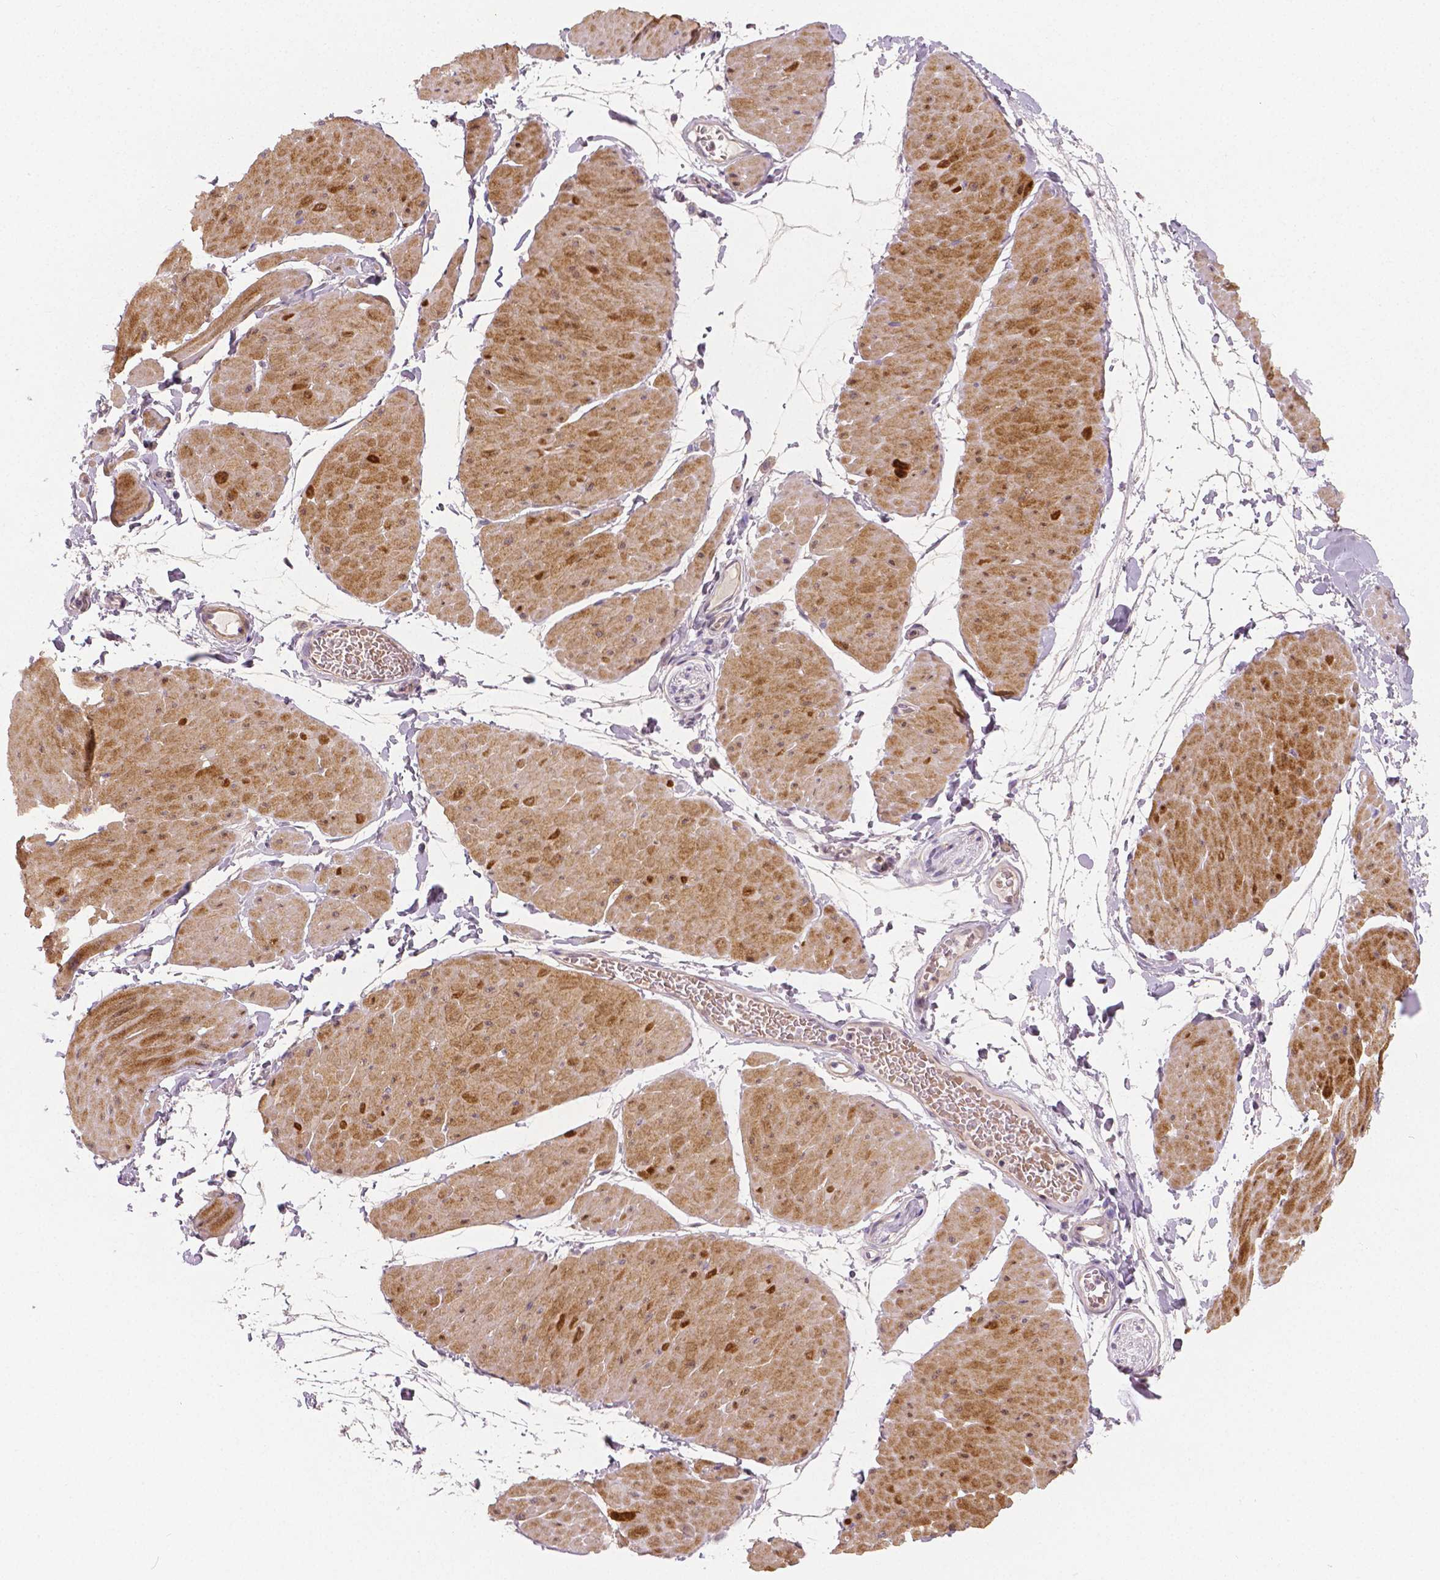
{"staining": {"intensity": "negative", "quantity": "none", "location": "none"}, "tissue": "adipose tissue", "cell_type": "Adipocytes", "image_type": "normal", "snomed": [{"axis": "morphology", "description": "Normal tissue, NOS"}, {"axis": "topography", "description": "Smooth muscle"}, {"axis": "topography", "description": "Peripheral nerve tissue"}], "caption": "Adipose tissue was stained to show a protein in brown. There is no significant expression in adipocytes. Brightfield microscopy of immunohistochemistry (IHC) stained with DAB (3,3'-diaminobenzidine) (brown) and hematoxylin (blue), captured at high magnification.", "gene": "FLT1", "patient": {"sex": "male", "age": 58}}